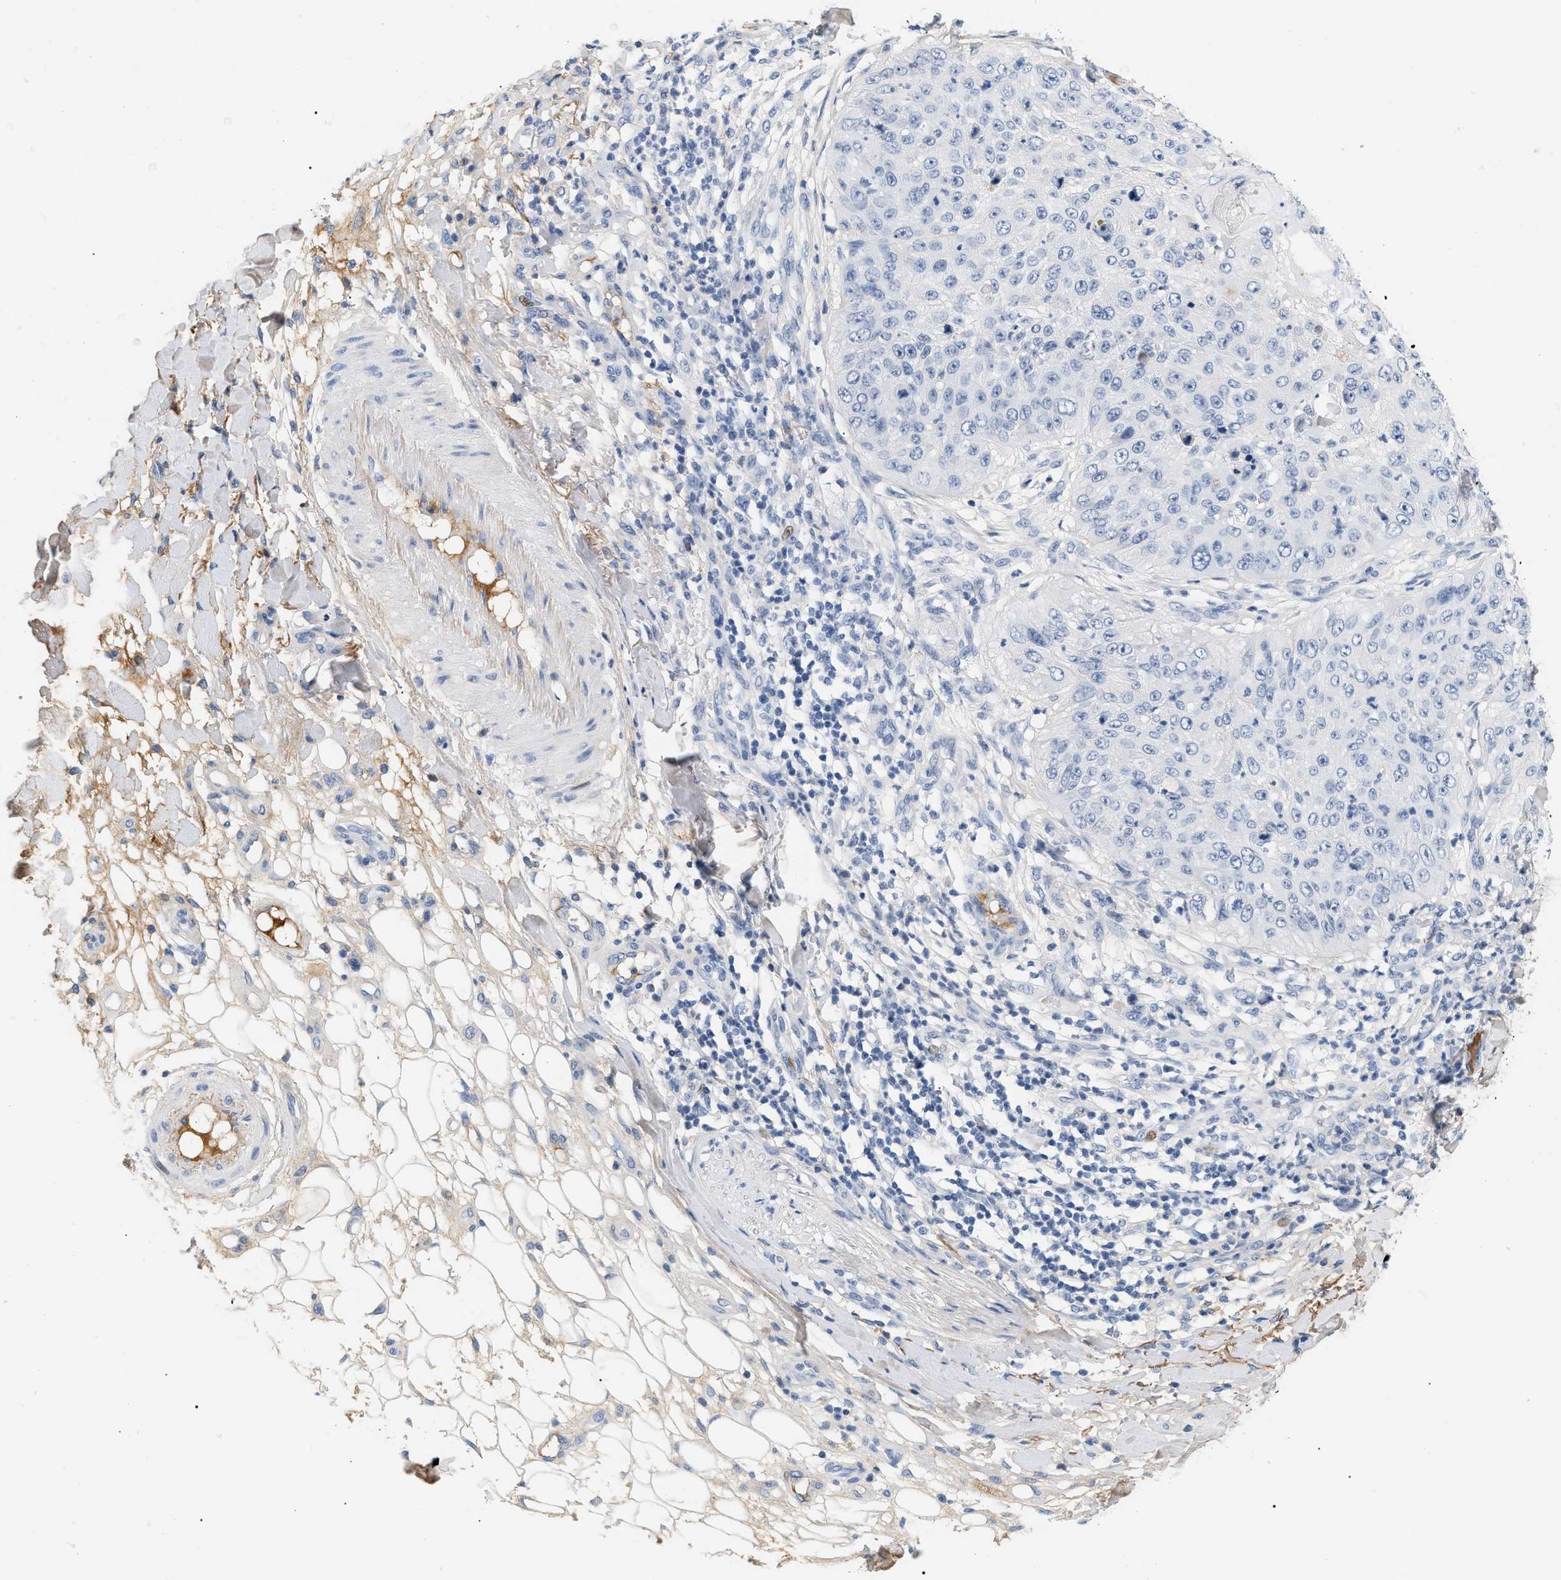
{"staining": {"intensity": "negative", "quantity": "none", "location": "none"}, "tissue": "skin cancer", "cell_type": "Tumor cells", "image_type": "cancer", "snomed": [{"axis": "morphology", "description": "Squamous cell carcinoma, NOS"}, {"axis": "topography", "description": "Skin"}], "caption": "The IHC photomicrograph has no significant expression in tumor cells of skin squamous cell carcinoma tissue.", "gene": "CFH", "patient": {"sex": "female", "age": 80}}